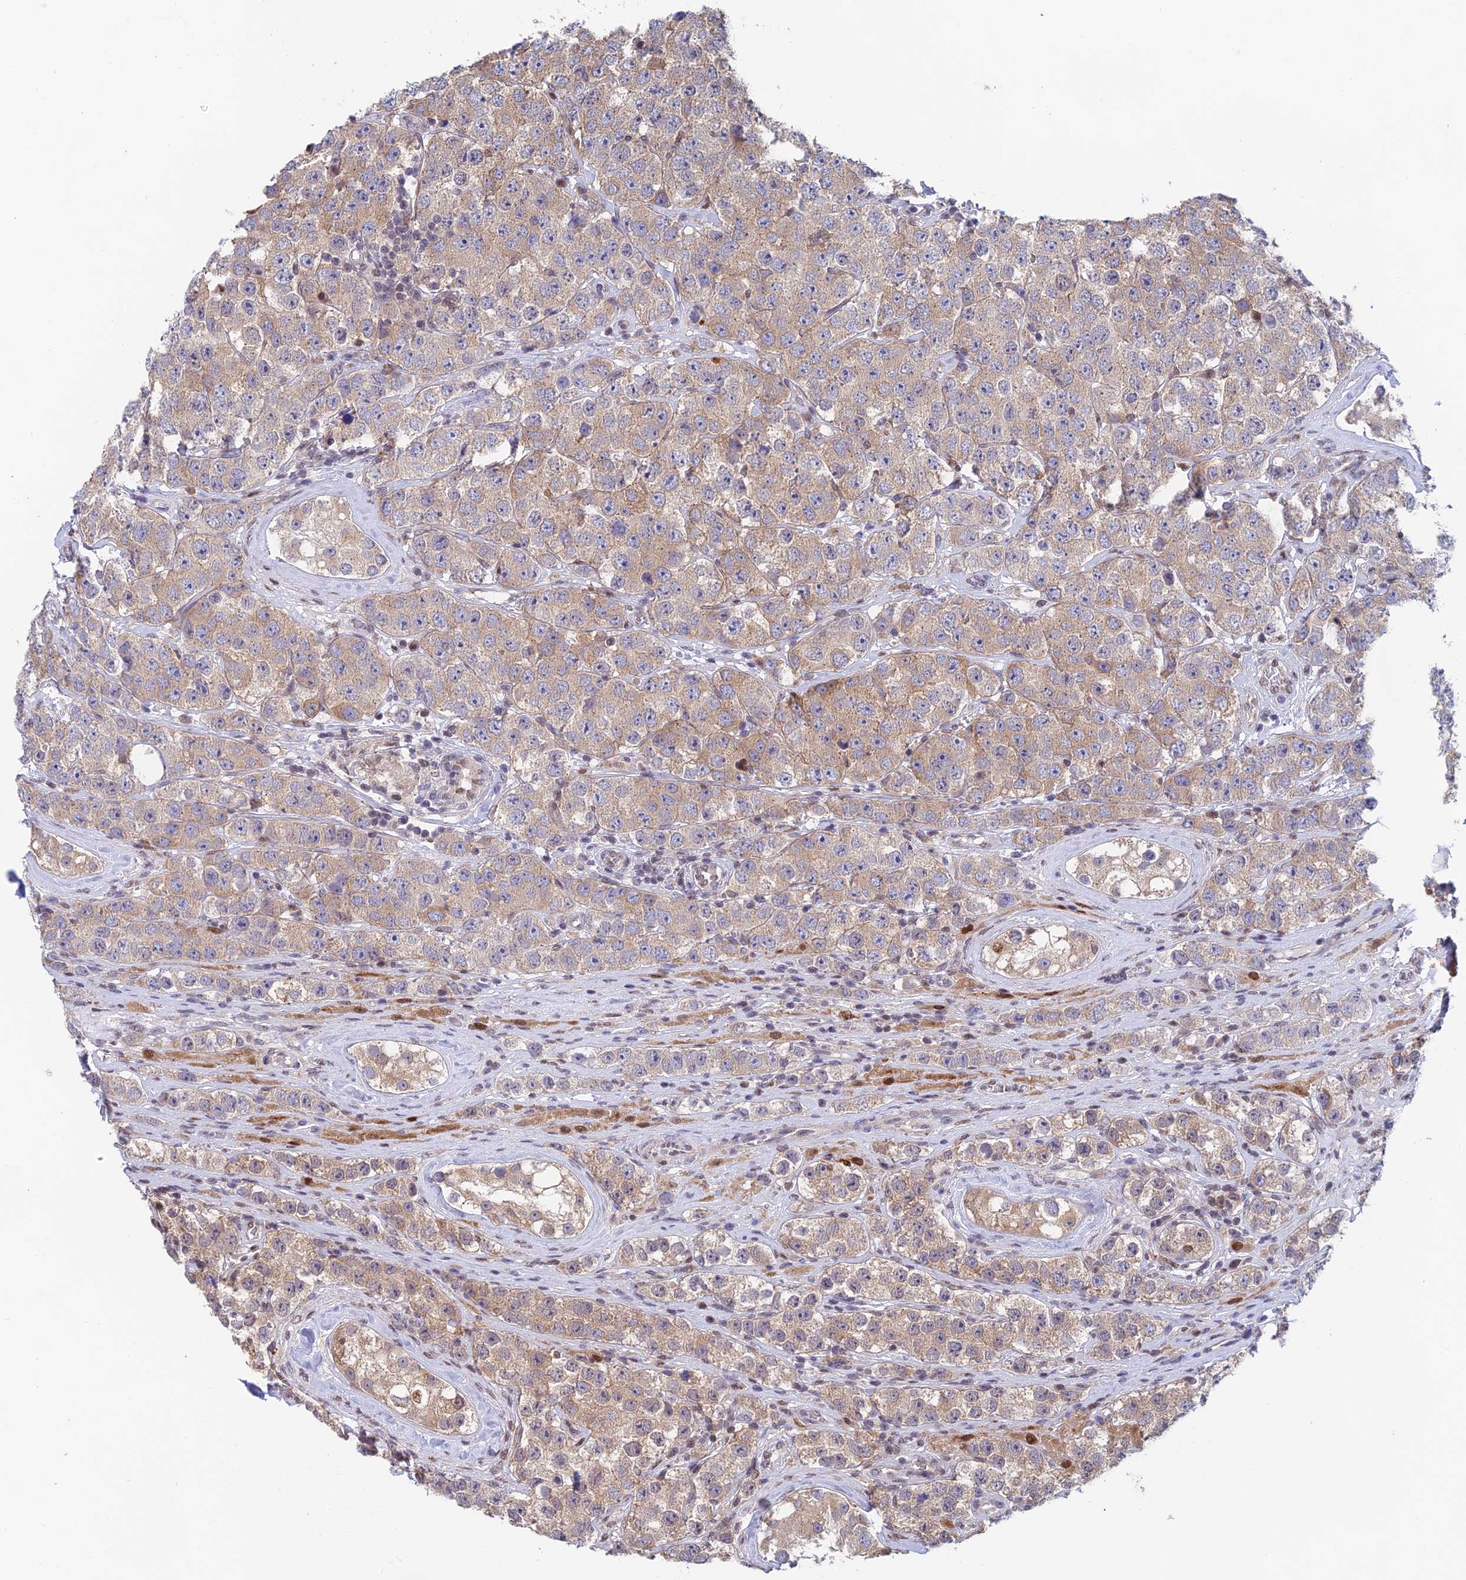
{"staining": {"intensity": "weak", "quantity": ">75%", "location": "cytoplasmic/membranous"}, "tissue": "testis cancer", "cell_type": "Tumor cells", "image_type": "cancer", "snomed": [{"axis": "morphology", "description": "Seminoma, NOS"}, {"axis": "topography", "description": "Testis"}], "caption": "Protein analysis of testis cancer (seminoma) tissue reveals weak cytoplasmic/membranous positivity in about >75% of tumor cells.", "gene": "MRPL17", "patient": {"sex": "male", "age": 28}}